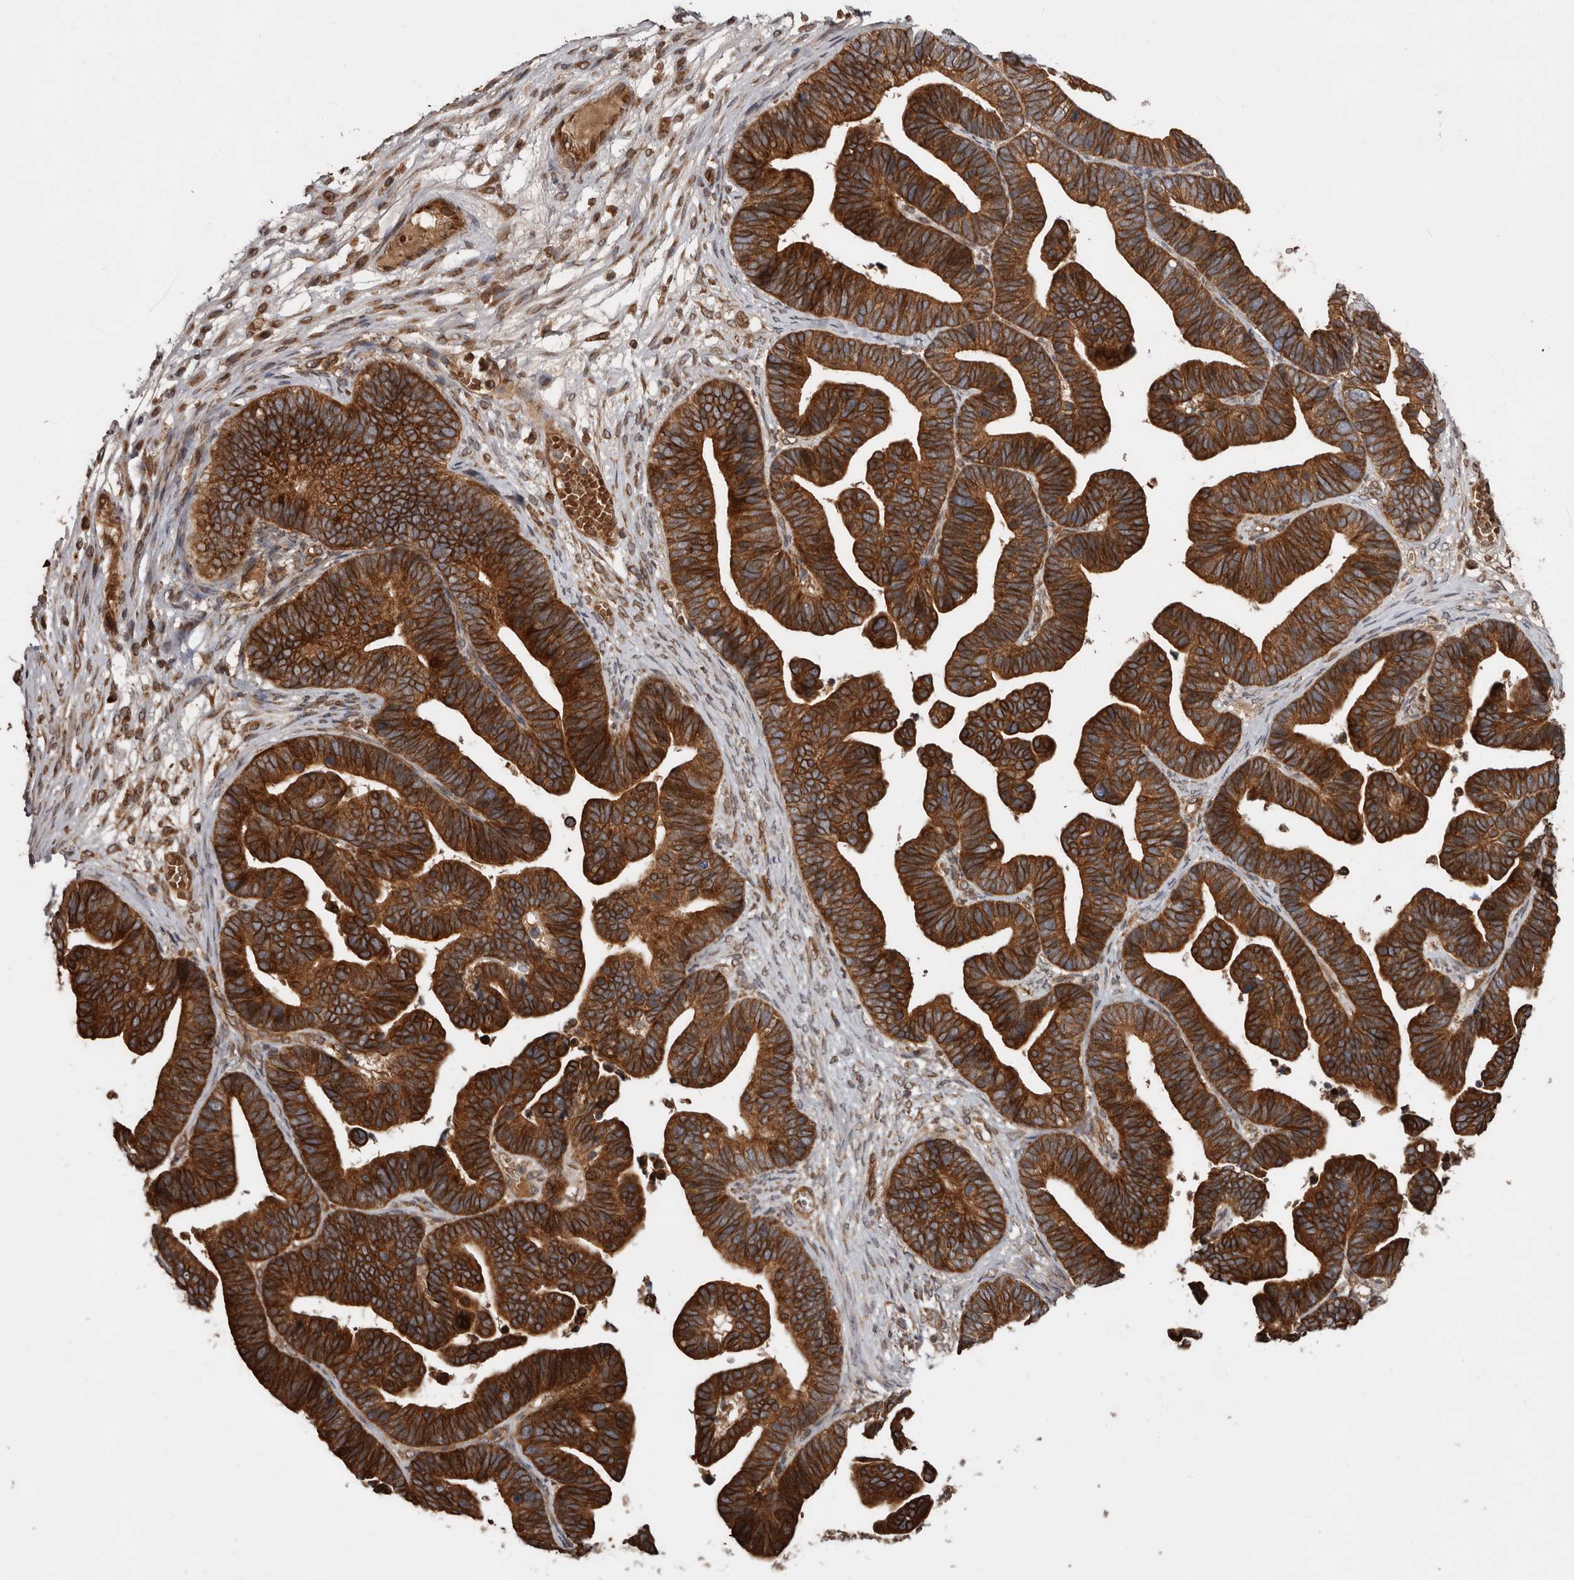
{"staining": {"intensity": "strong", "quantity": ">75%", "location": "cytoplasmic/membranous"}, "tissue": "ovarian cancer", "cell_type": "Tumor cells", "image_type": "cancer", "snomed": [{"axis": "morphology", "description": "Cystadenocarcinoma, serous, NOS"}, {"axis": "topography", "description": "Ovary"}], "caption": "Immunohistochemical staining of human ovarian serous cystadenocarcinoma reveals high levels of strong cytoplasmic/membranous protein expression in approximately >75% of tumor cells.", "gene": "STK36", "patient": {"sex": "female", "age": 56}}